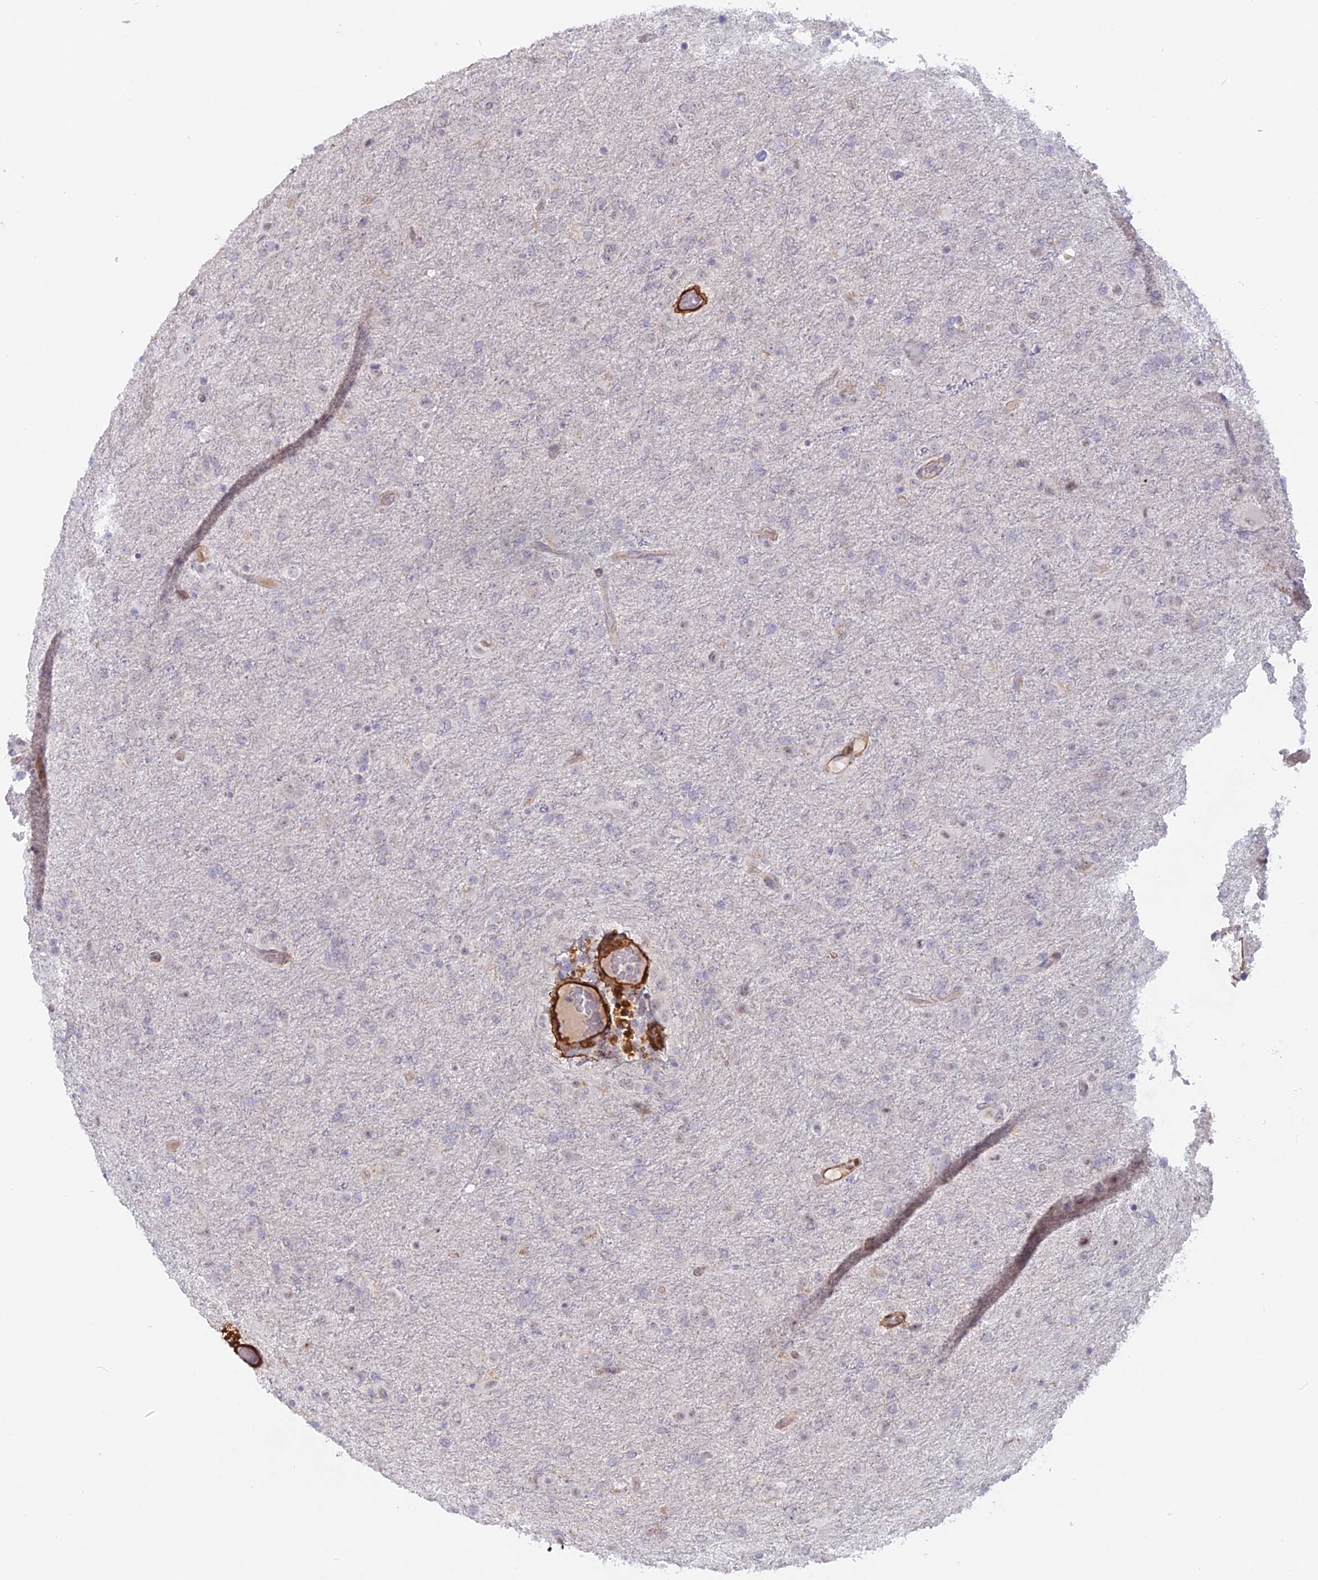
{"staining": {"intensity": "negative", "quantity": "none", "location": "none"}, "tissue": "glioma", "cell_type": "Tumor cells", "image_type": "cancer", "snomed": [{"axis": "morphology", "description": "Glioma, malignant, Low grade"}, {"axis": "topography", "description": "Brain"}], "caption": "IHC of human malignant glioma (low-grade) shows no expression in tumor cells.", "gene": "CCDC154", "patient": {"sex": "male", "age": 65}}